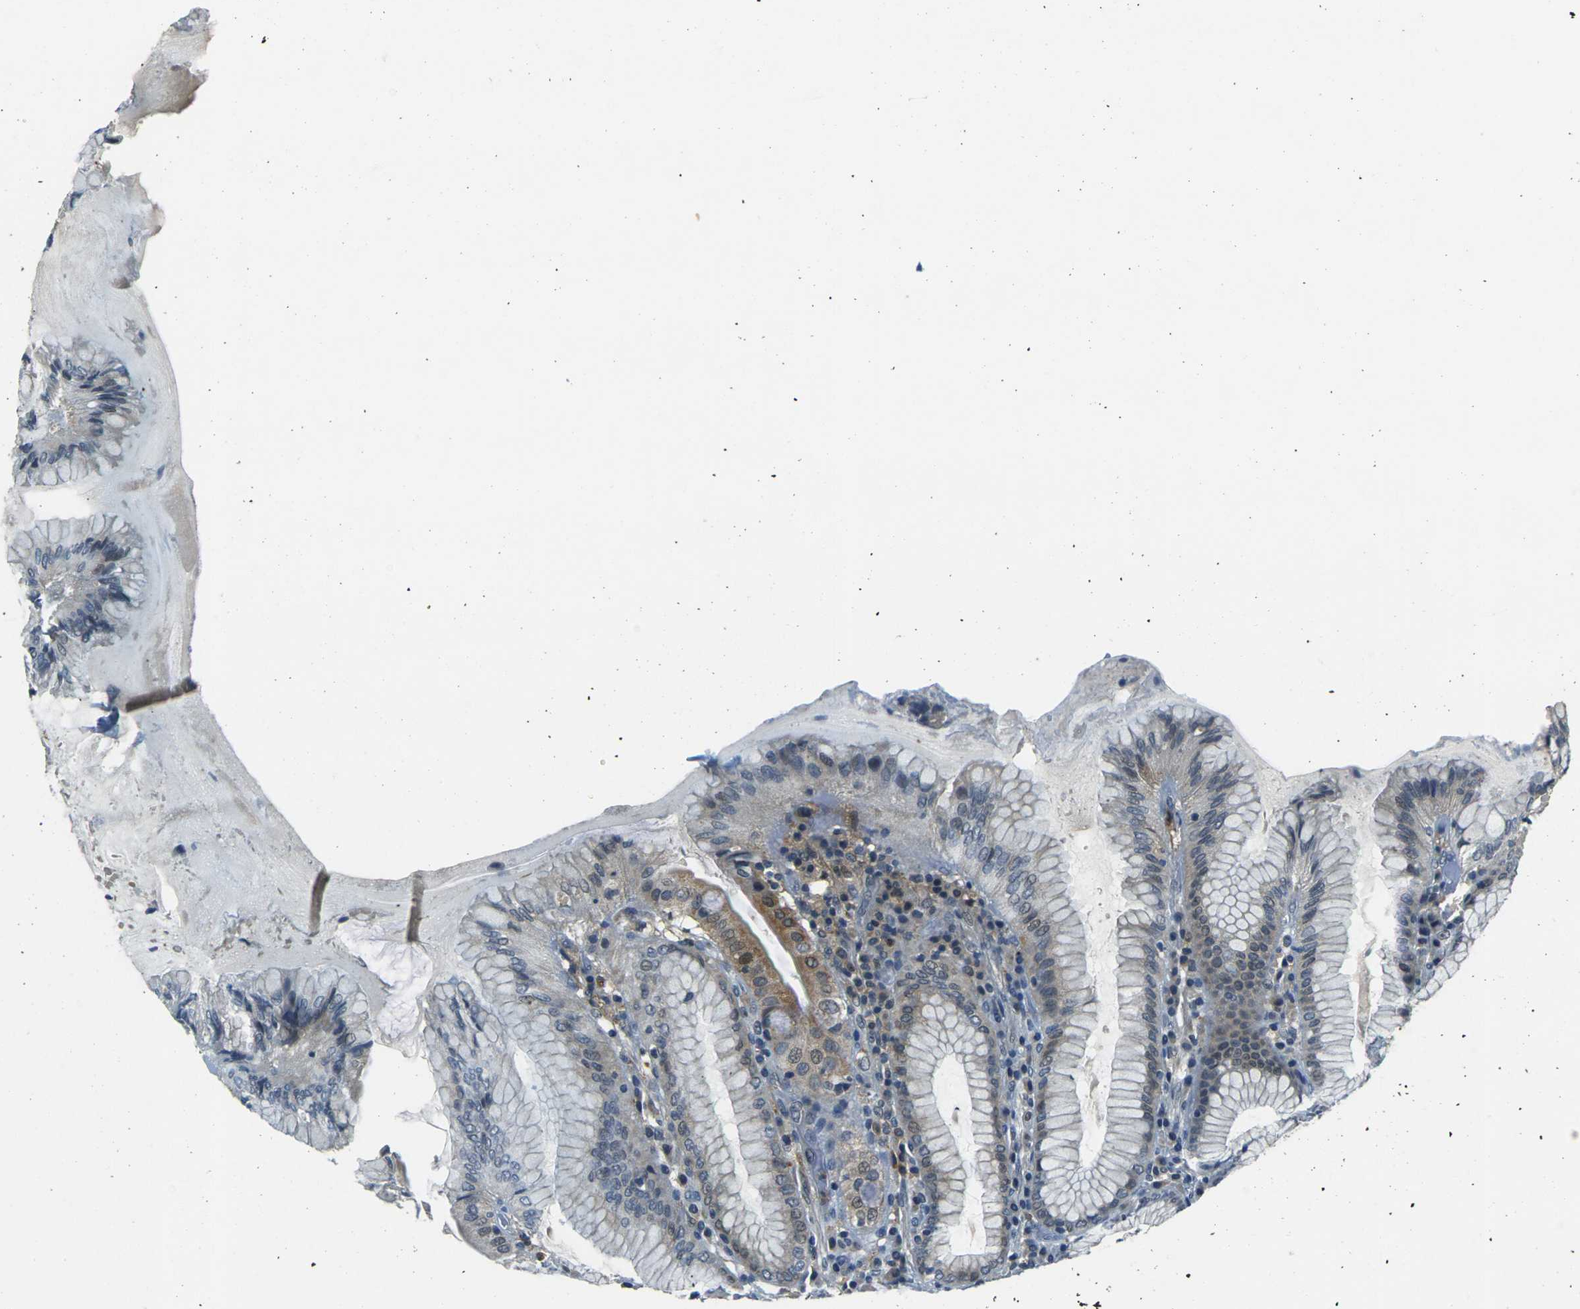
{"staining": {"intensity": "moderate", "quantity": "25%-75%", "location": "cytoplasmic/membranous"}, "tissue": "stomach", "cell_type": "Glandular cells", "image_type": "normal", "snomed": [{"axis": "morphology", "description": "Normal tissue, NOS"}, {"axis": "topography", "description": "Stomach, lower"}], "caption": "Stomach stained with DAB (3,3'-diaminobenzidine) IHC demonstrates medium levels of moderate cytoplasmic/membranous staining in approximately 25%-75% of glandular cells.", "gene": "PIGL", "patient": {"sex": "female", "age": 76}}